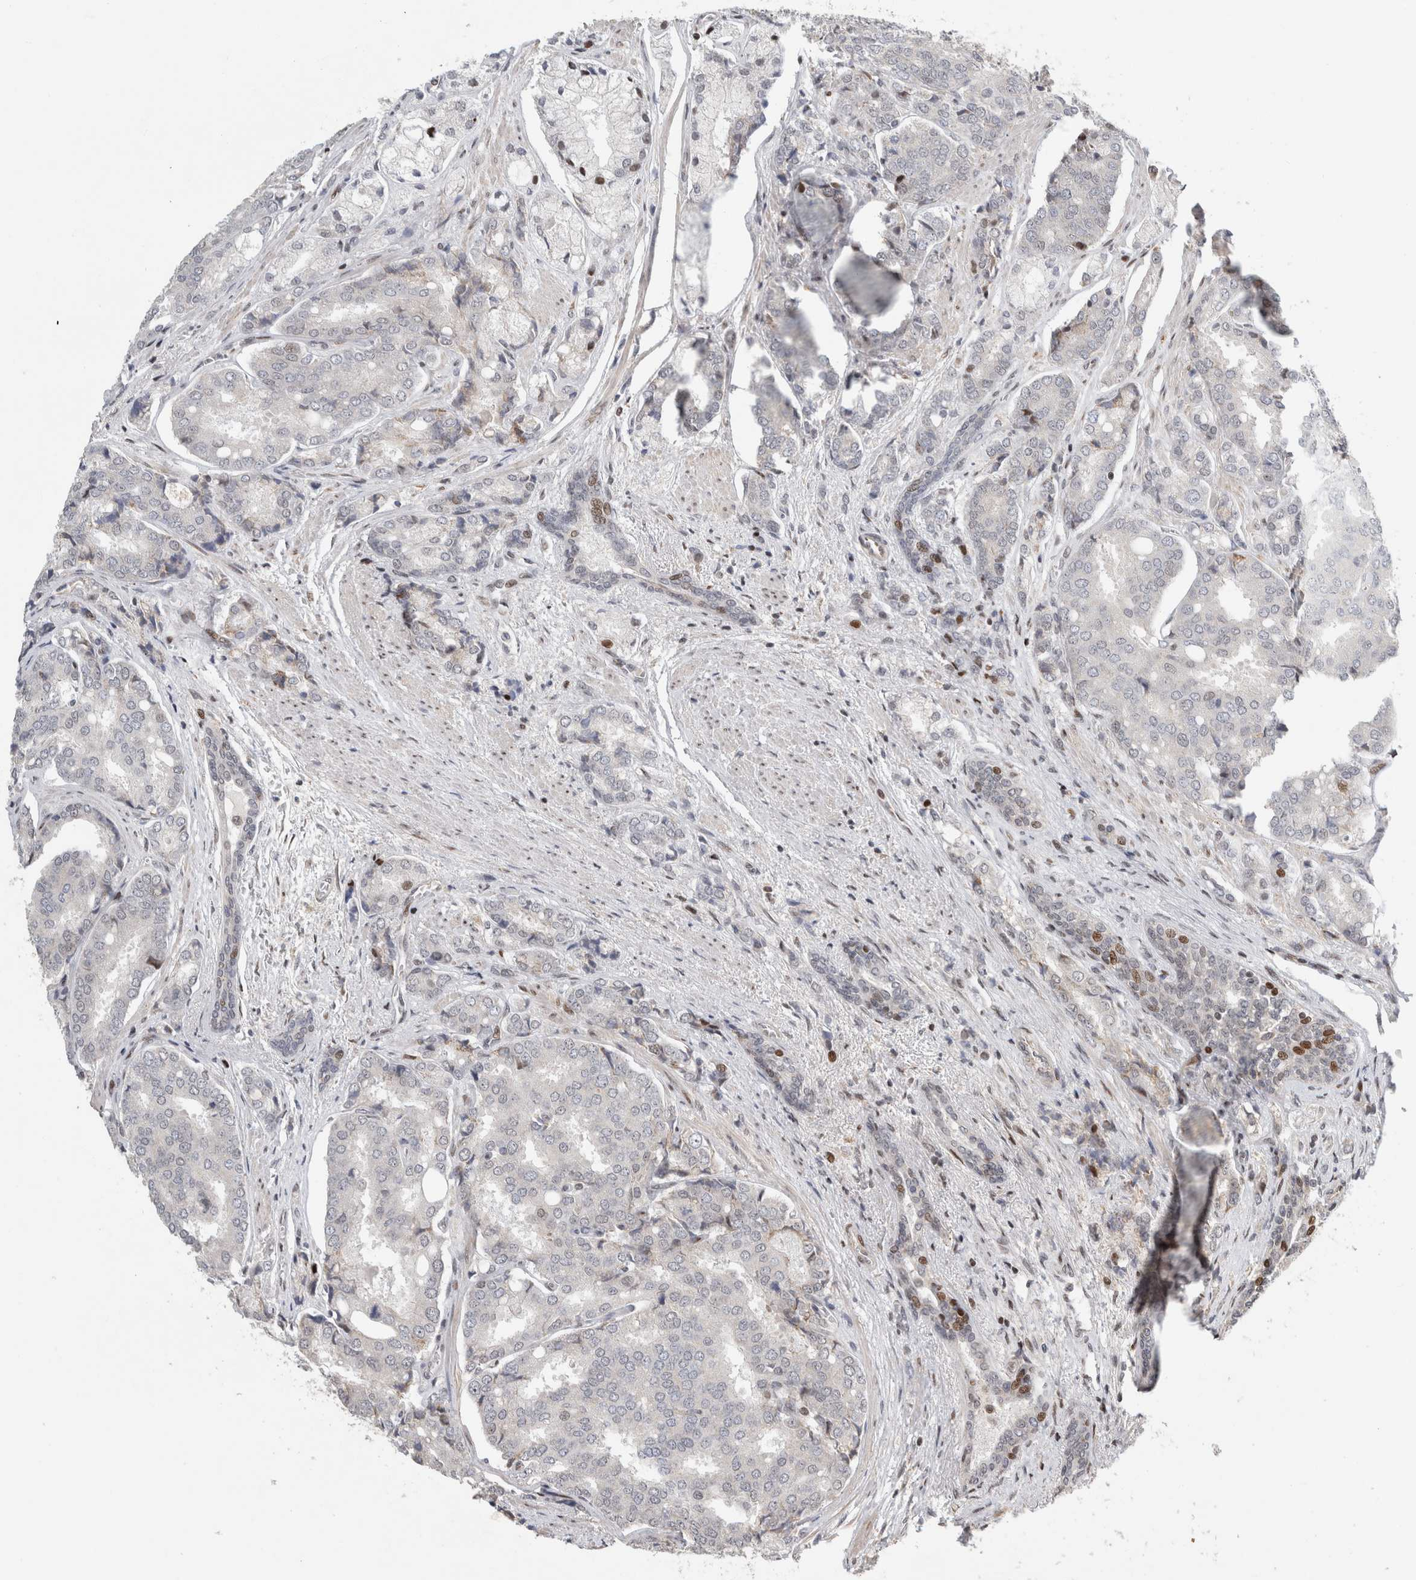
{"staining": {"intensity": "negative", "quantity": "none", "location": "none"}, "tissue": "prostate cancer", "cell_type": "Tumor cells", "image_type": "cancer", "snomed": [{"axis": "morphology", "description": "Adenocarcinoma, High grade"}, {"axis": "topography", "description": "Prostate"}], "caption": "The image shows no significant positivity in tumor cells of prostate cancer (high-grade adenocarcinoma). (DAB (3,3'-diaminobenzidine) immunohistochemistry with hematoxylin counter stain).", "gene": "C8orf58", "patient": {"sex": "male", "age": 50}}